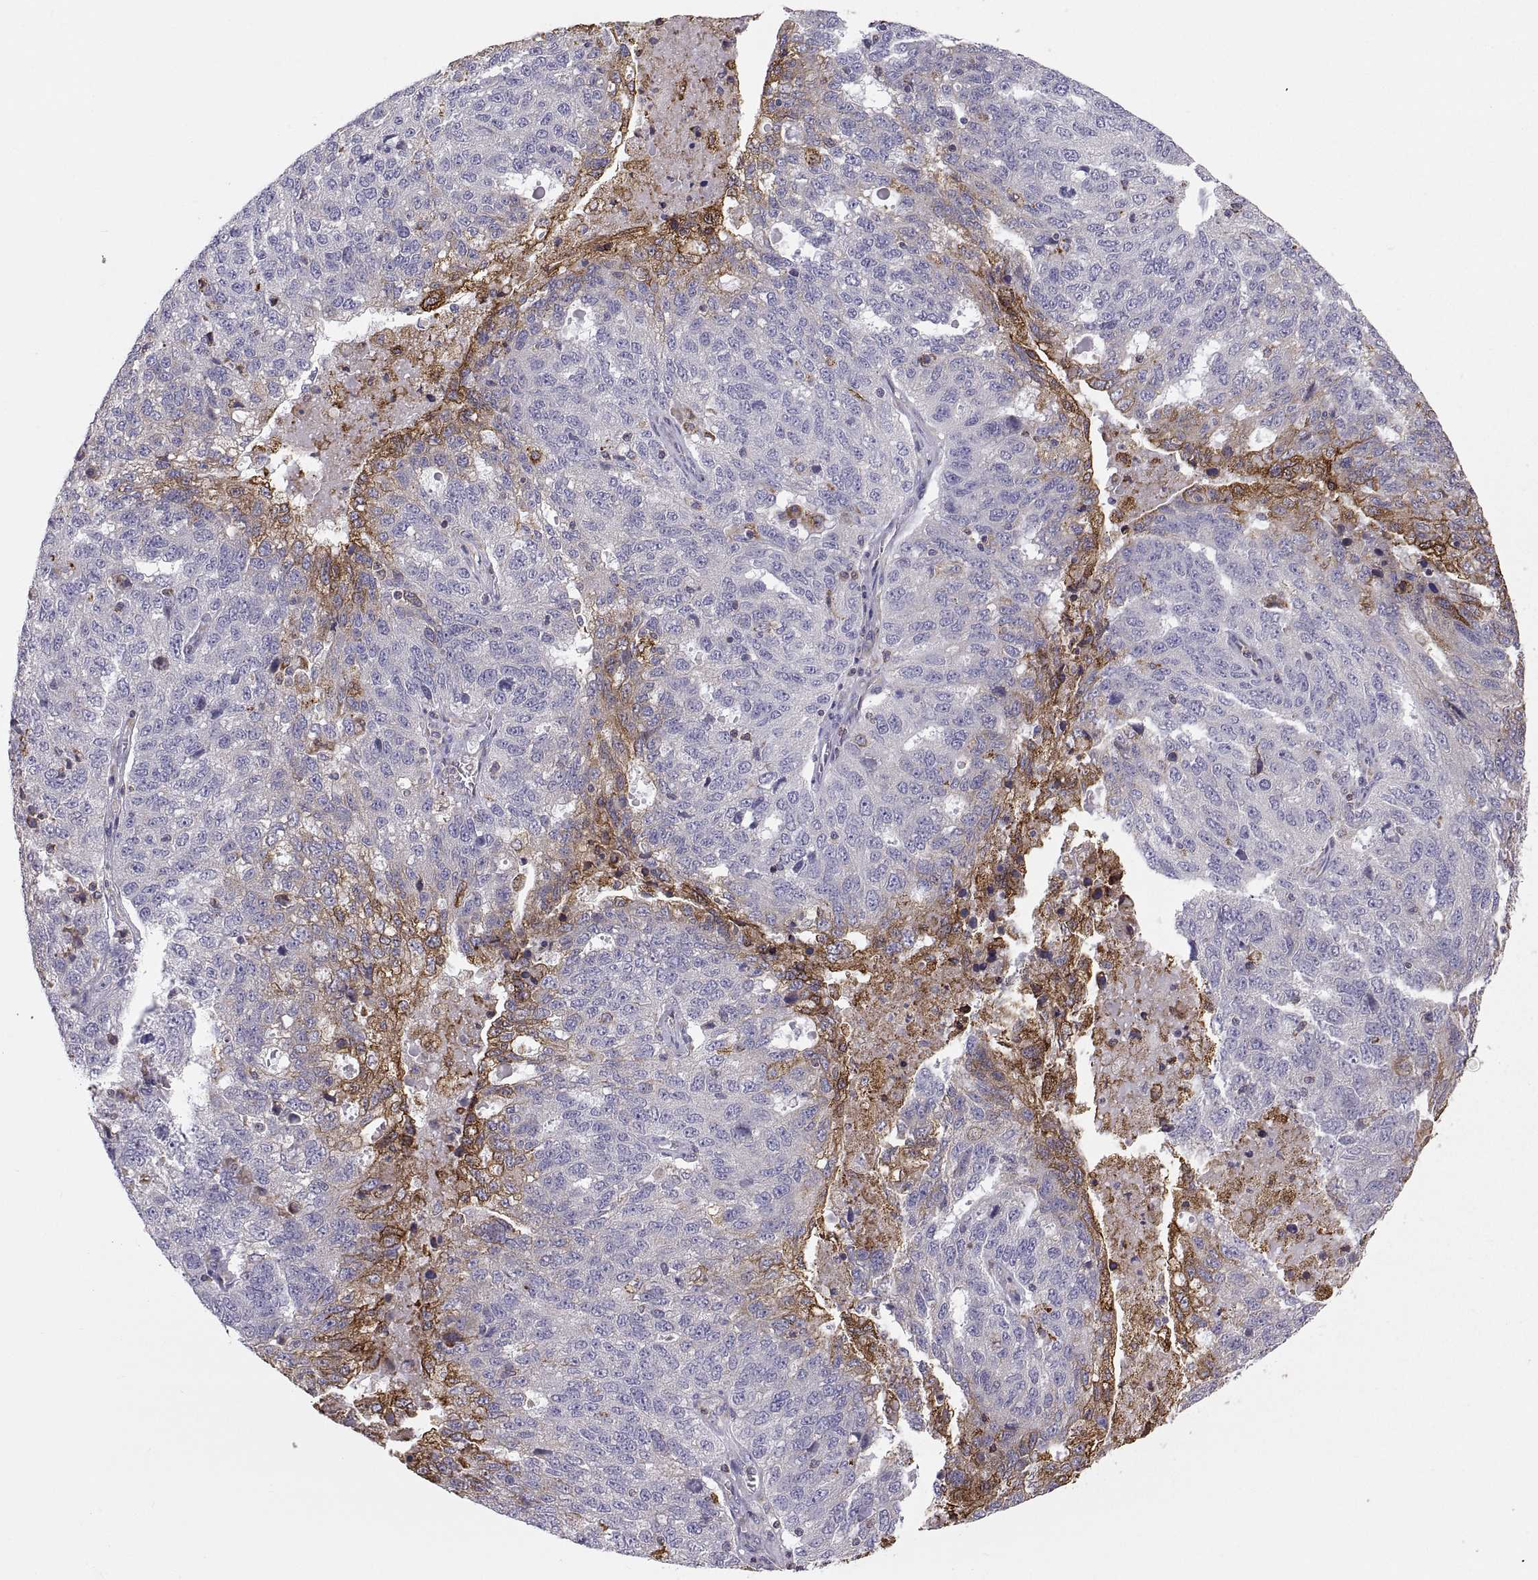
{"staining": {"intensity": "negative", "quantity": "none", "location": "none"}, "tissue": "ovarian cancer", "cell_type": "Tumor cells", "image_type": "cancer", "snomed": [{"axis": "morphology", "description": "Cystadenocarcinoma, serous, NOS"}, {"axis": "topography", "description": "Ovary"}], "caption": "An image of human ovarian cancer (serous cystadenocarcinoma) is negative for staining in tumor cells. (Immunohistochemistry, brightfield microscopy, high magnification).", "gene": "ERO1A", "patient": {"sex": "female", "age": 71}}